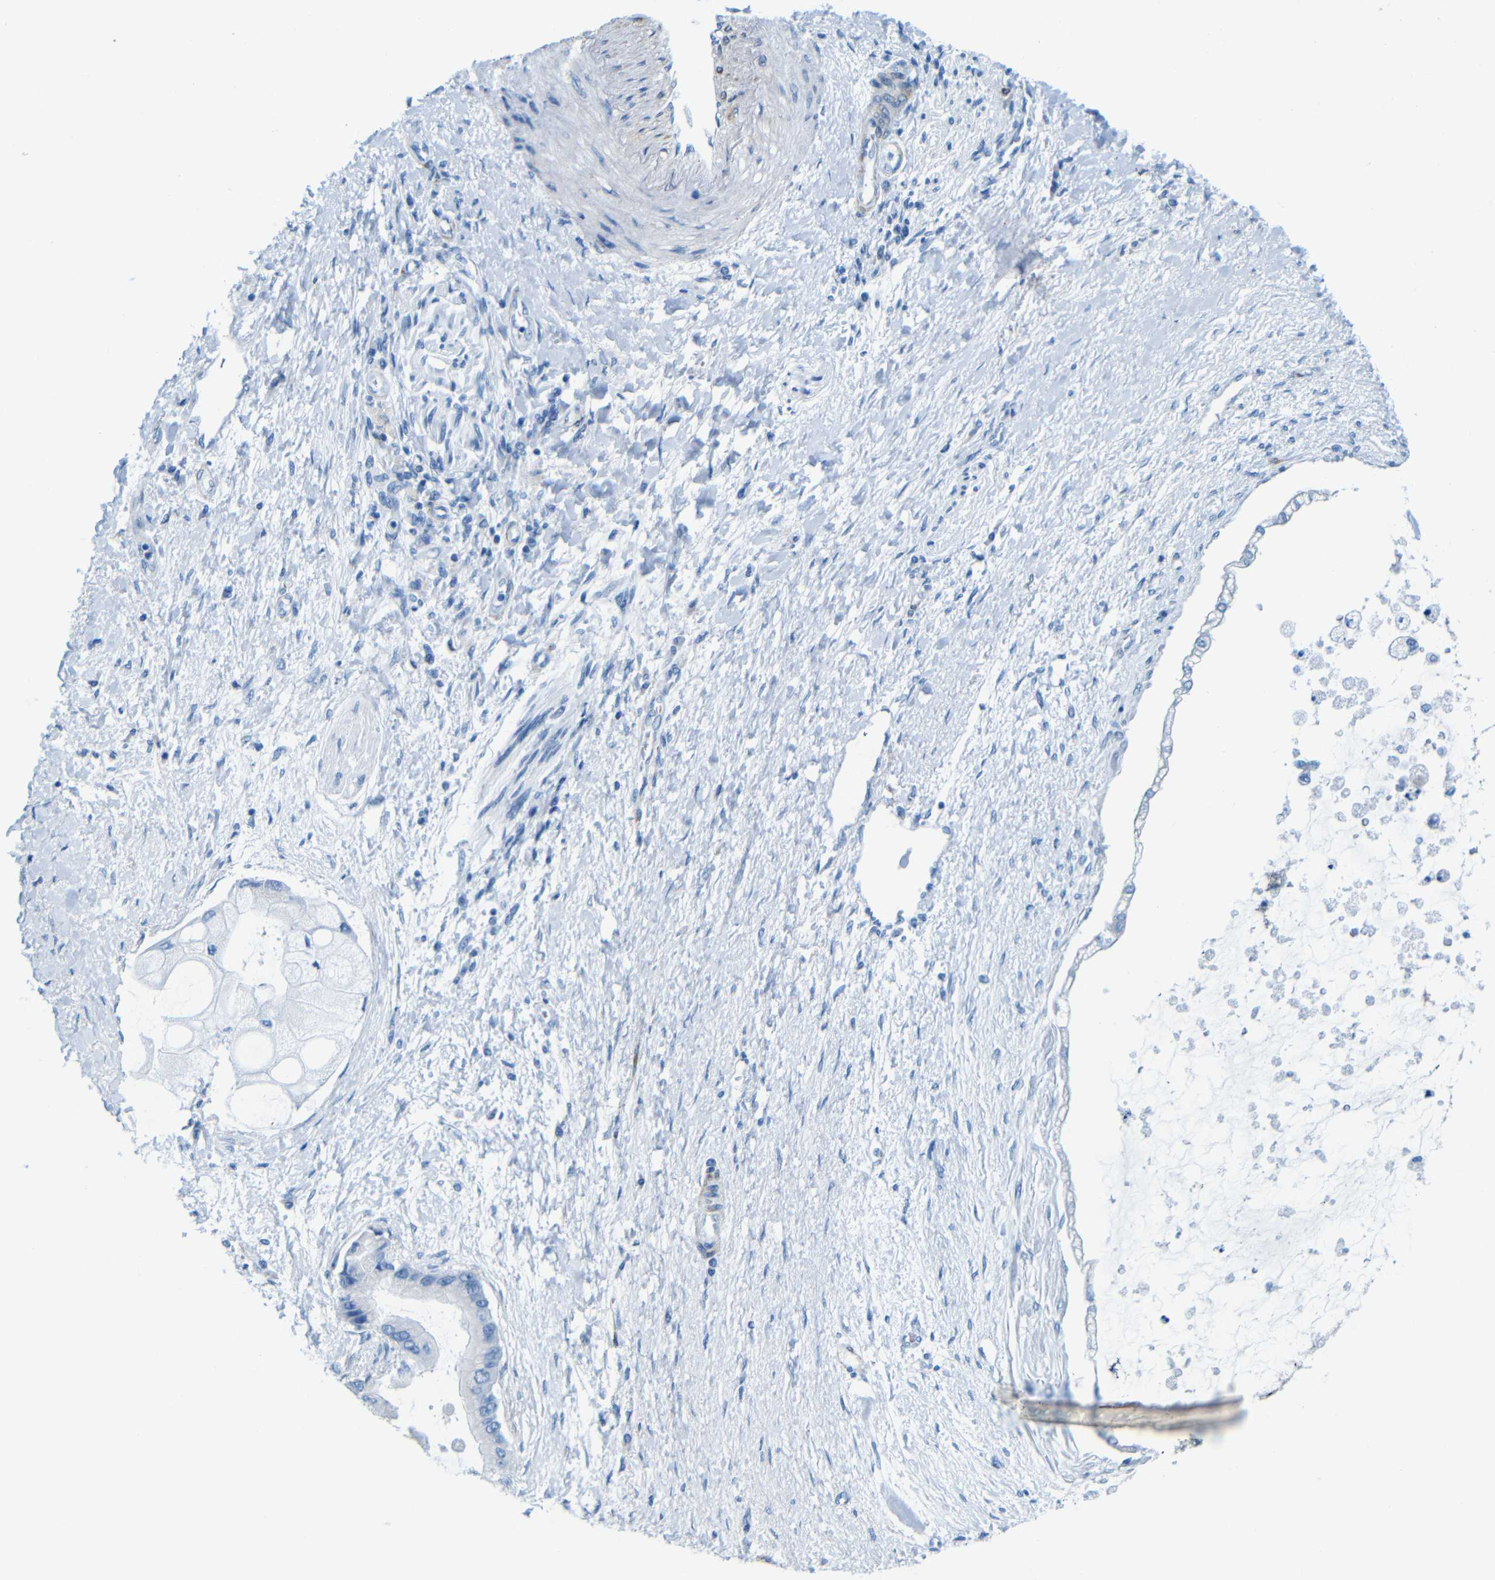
{"staining": {"intensity": "negative", "quantity": "none", "location": "none"}, "tissue": "liver cancer", "cell_type": "Tumor cells", "image_type": "cancer", "snomed": [{"axis": "morphology", "description": "Cholangiocarcinoma"}, {"axis": "topography", "description": "Liver"}], "caption": "Human liver cholangiocarcinoma stained for a protein using IHC demonstrates no staining in tumor cells.", "gene": "MAP2", "patient": {"sex": "male", "age": 50}}